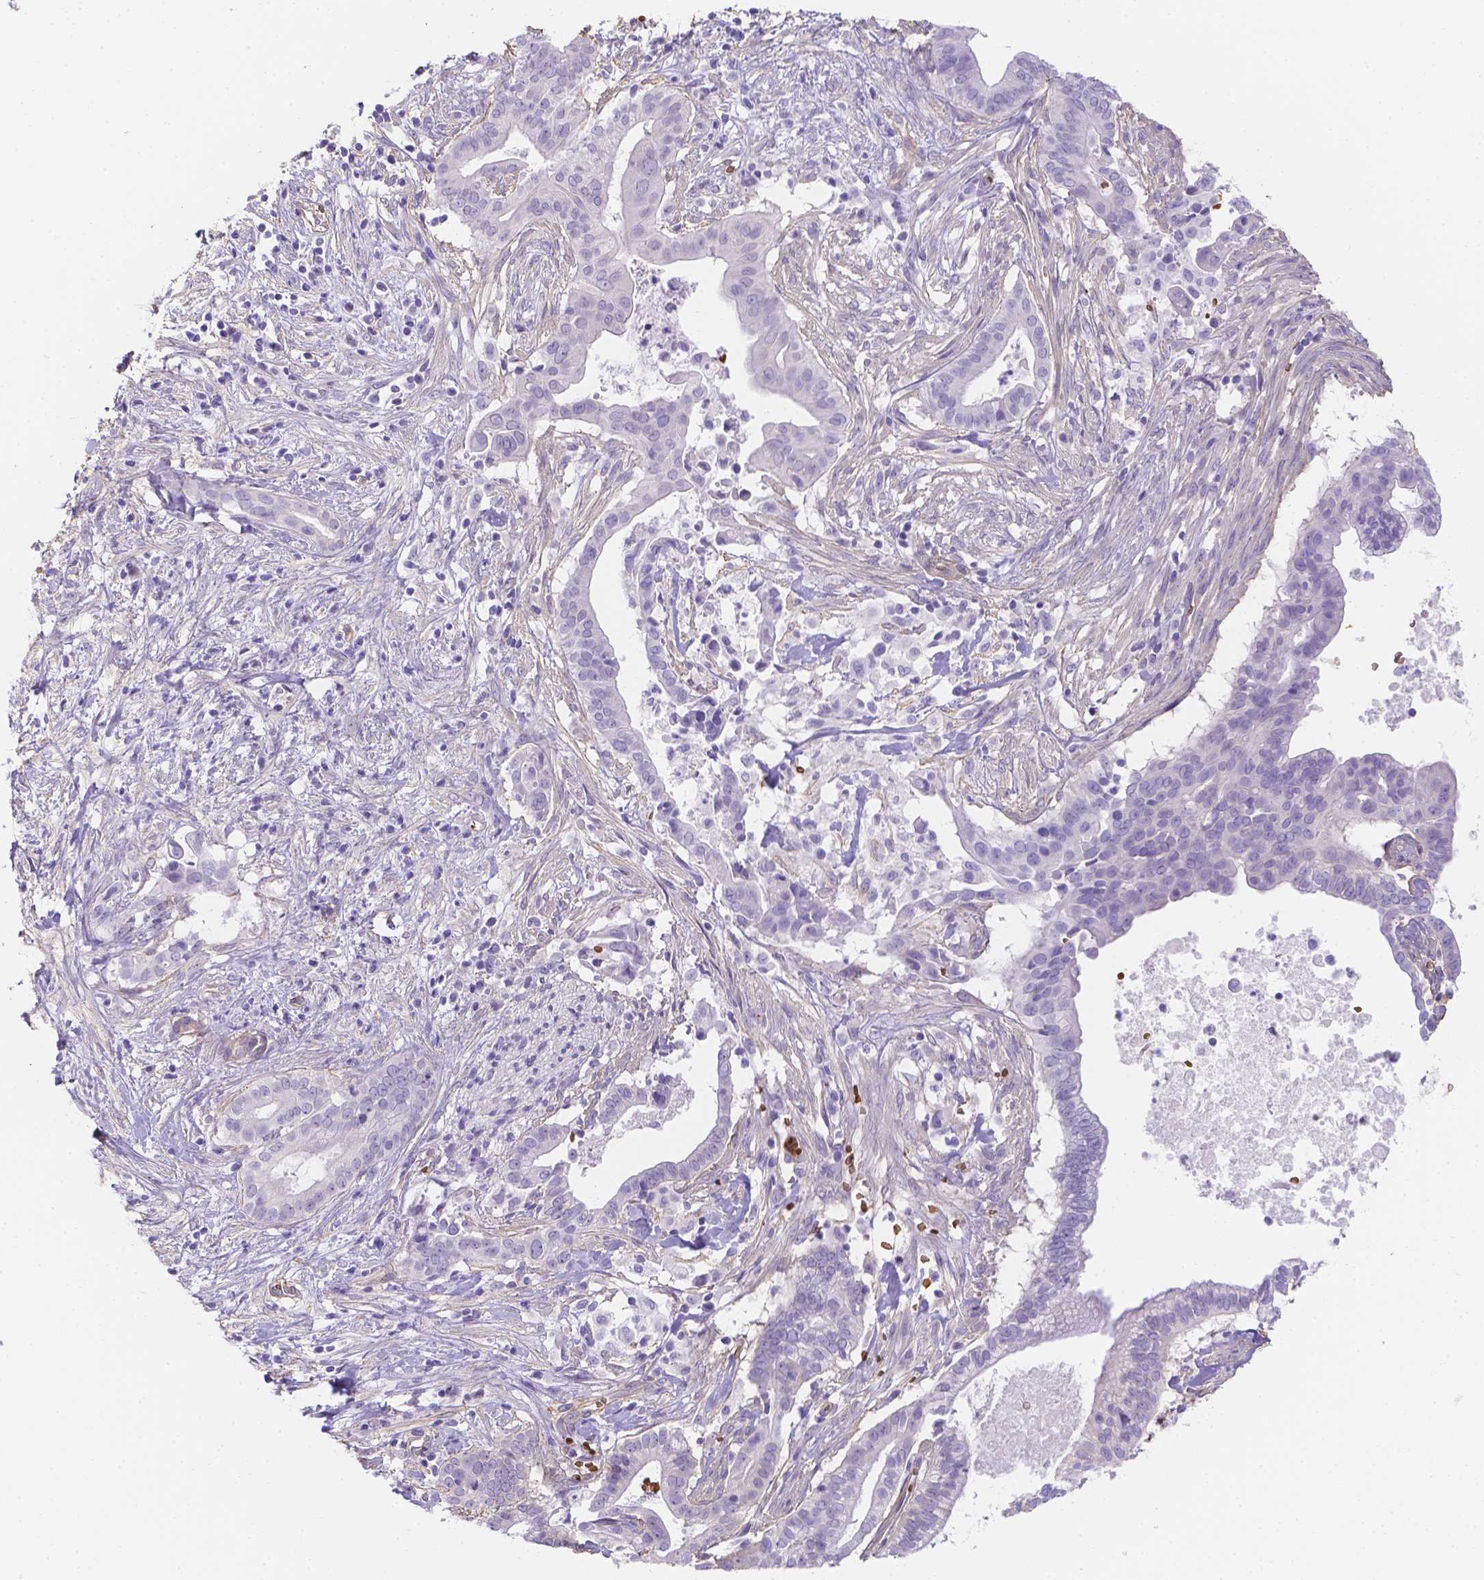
{"staining": {"intensity": "negative", "quantity": "none", "location": "none"}, "tissue": "pancreatic cancer", "cell_type": "Tumor cells", "image_type": "cancer", "snomed": [{"axis": "morphology", "description": "Adenocarcinoma, NOS"}, {"axis": "topography", "description": "Pancreas"}], "caption": "High power microscopy photomicrograph of an immunohistochemistry photomicrograph of adenocarcinoma (pancreatic), revealing no significant staining in tumor cells.", "gene": "SLC40A1", "patient": {"sex": "male", "age": 61}}